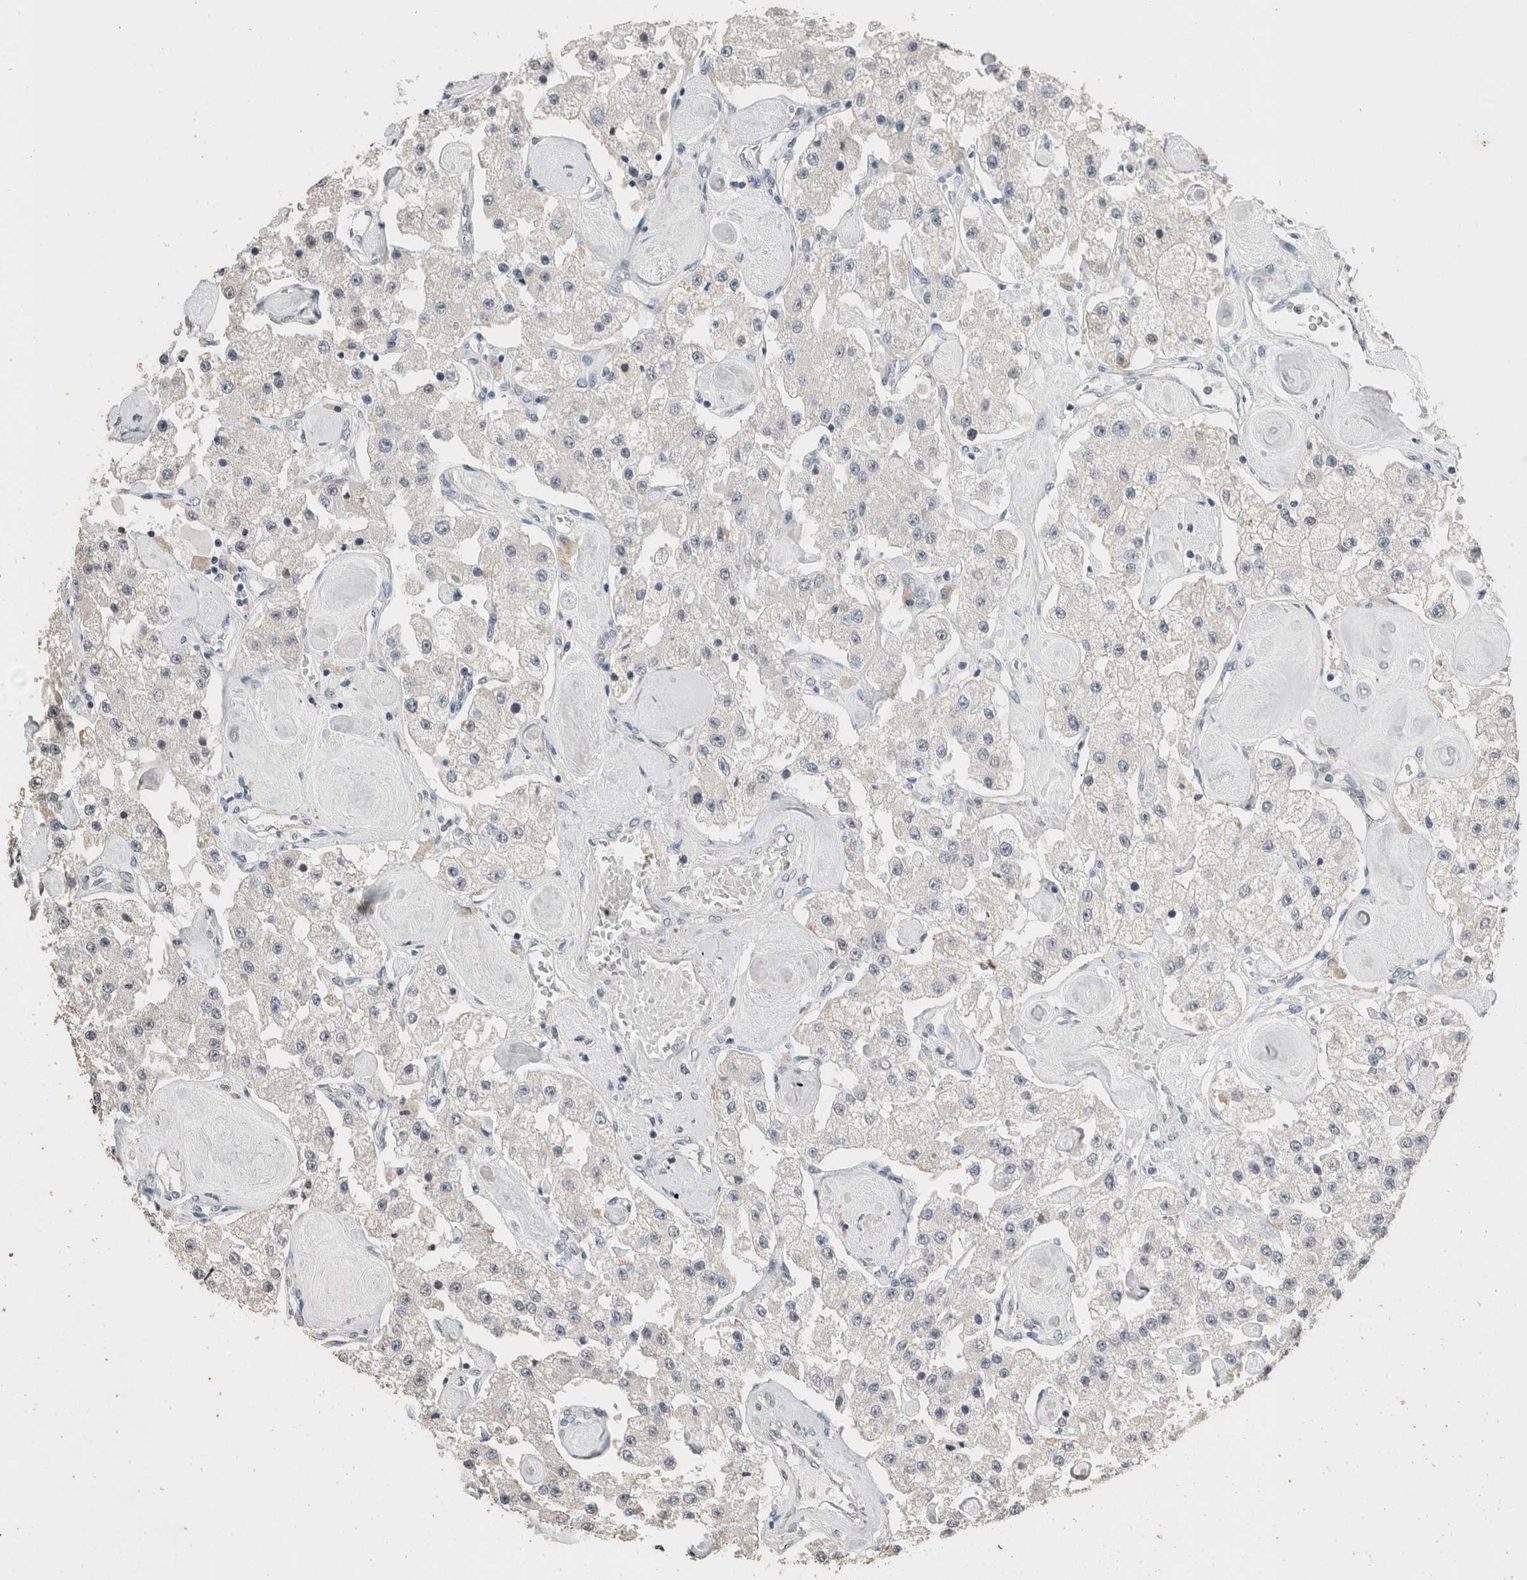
{"staining": {"intensity": "negative", "quantity": "none", "location": "none"}, "tissue": "carcinoid", "cell_type": "Tumor cells", "image_type": "cancer", "snomed": [{"axis": "morphology", "description": "Carcinoid, malignant, NOS"}, {"axis": "topography", "description": "Pancreas"}], "caption": "DAB (3,3'-diaminobenzidine) immunohistochemical staining of carcinoid (malignant) reveals no significant positivity in tumor cells.", "gene": "ACVR2B", "patient": {"sex": "male", "age": 41}}